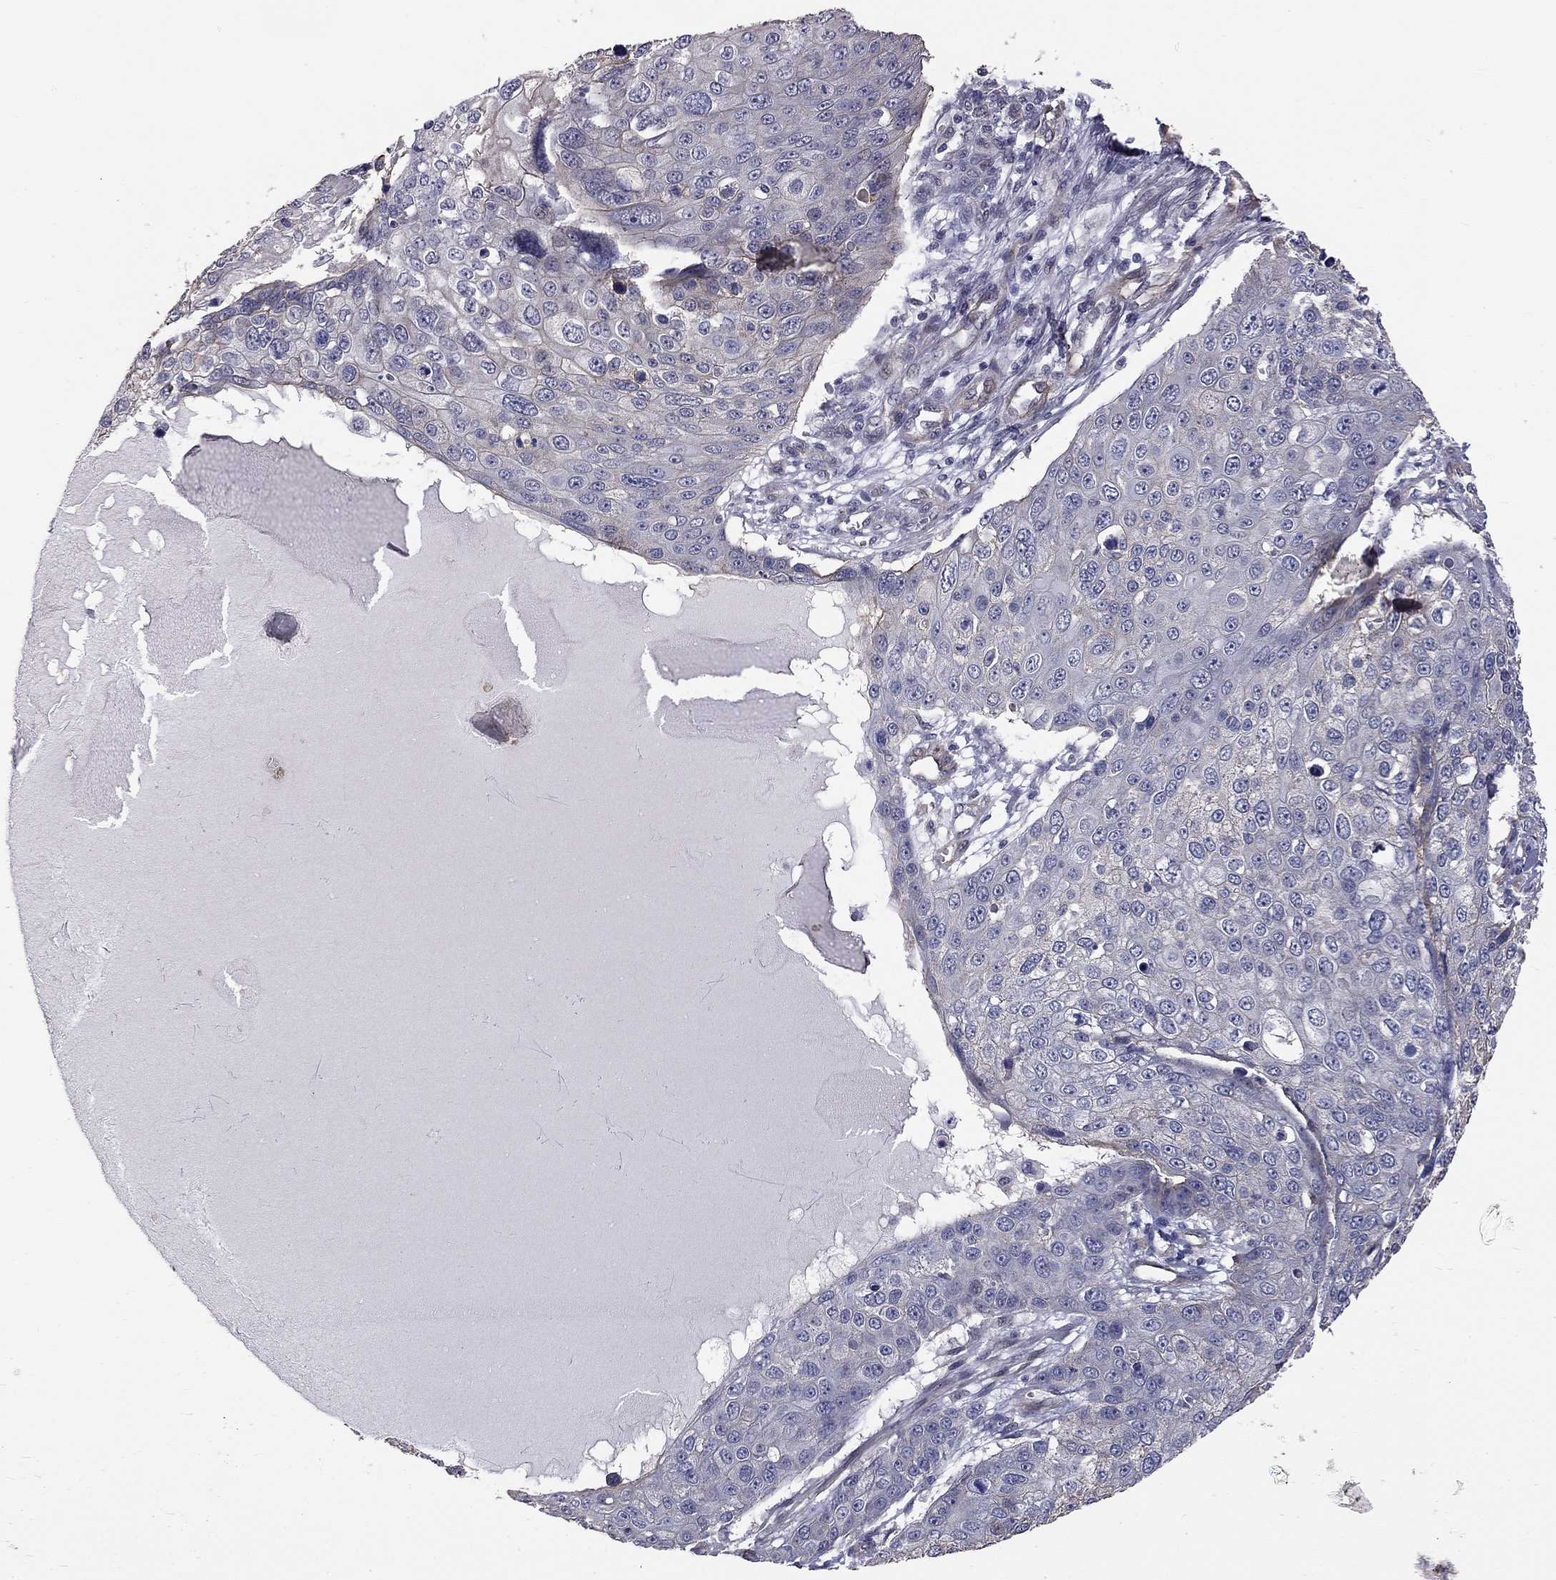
{"staining": {"intensity": "negative", "quantity": "none", "location": "none"}, "tissue": "skin cancer", "cell_type": "Tumor cells", "image_type": "cancer", "snomed": [{"axis": "morphology", "description": "Squamous cell carcinoma, NOS"}, {"axis": "topography", "description": "Skin"}], "caption": "This is an IHC photomicrograph of skin cancer. There is no staining in tumor cells.", "gene": "GJB4", "patient": {"sex": "male", "age": 71}}